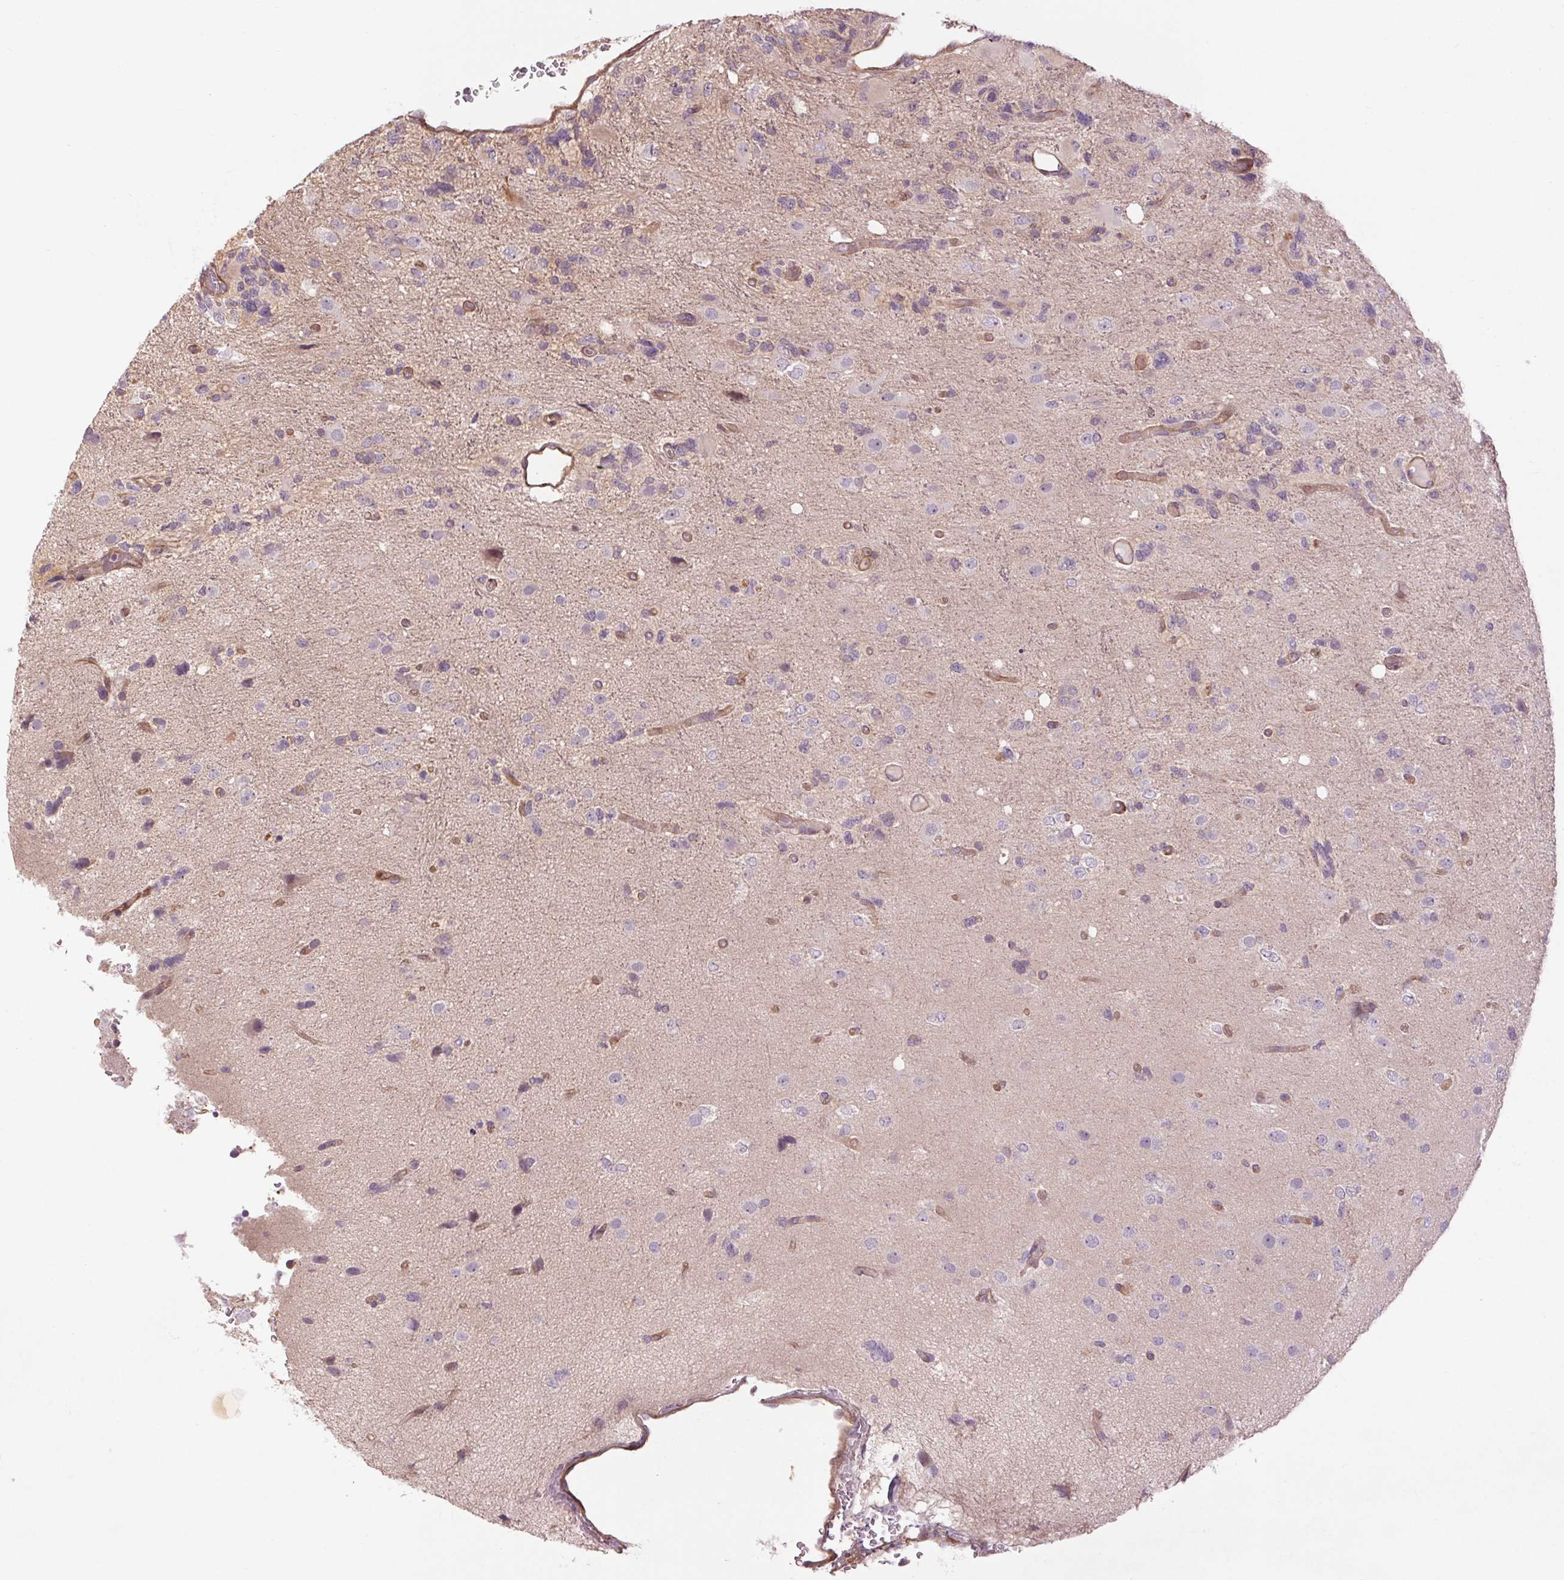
{"staining": {"intensity": "negative", "quantity": "none", "location": "none"}, "tissue": "glioma", "cell_type": "Tumor cells", "image_type": "cancer", "snomed": [{"axis": "morphology", "description": "Glioma, malignant, High grade"}, {"axis": "topography", "description": "Brain"}], "caption": "Immunohistochemistry photomicrograph of neoplastic tissue: malignant glioma (high-grade) stained with DAB reveals no significant protein expression in tumor cells.", "gene": "CCSER1", "patient": {"sex": "female", "age": 71}}